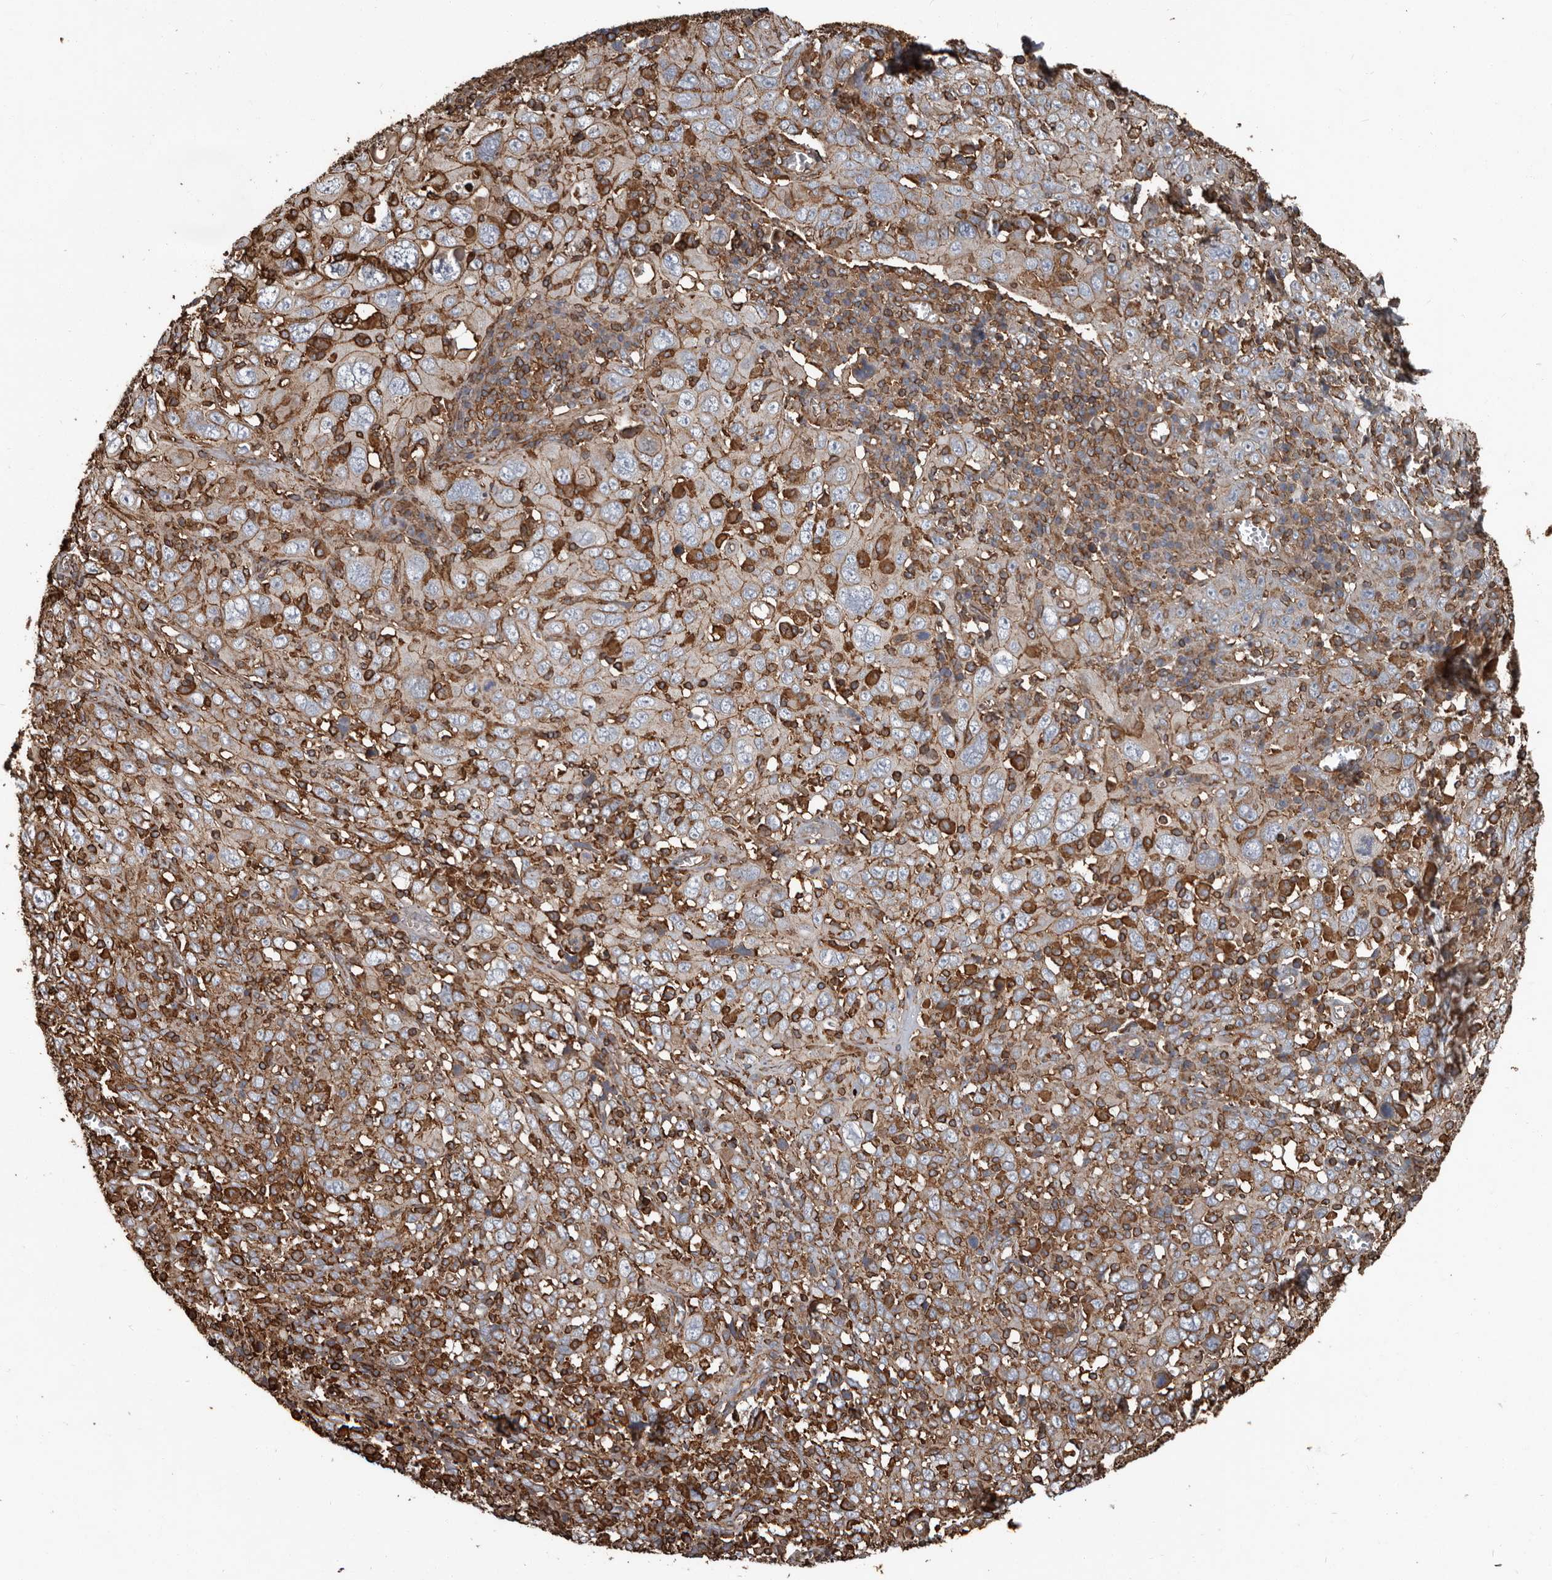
{"staining": {"intensity": "moderate", "quantity": "<25%", "location": "cytoplasmic/membranous"}, "tissue": "cervical cancer", "cell_type": "Tumor cells", "image_type": "cancer", "snomed": [{"axis": "morphology", "description": "Squamous cell carcinoma, NOS"}, {"axis": "topography", "description": "Cervix"}], "caption": "The histopathology image shows immunohistochemical staining of cervical cancer. There is moderate cytoplasmic/membranous expression is seen in about <25% of tumor cells.", "gene": "DENND6B", "patient": {"sex": "female", "age": 46}}